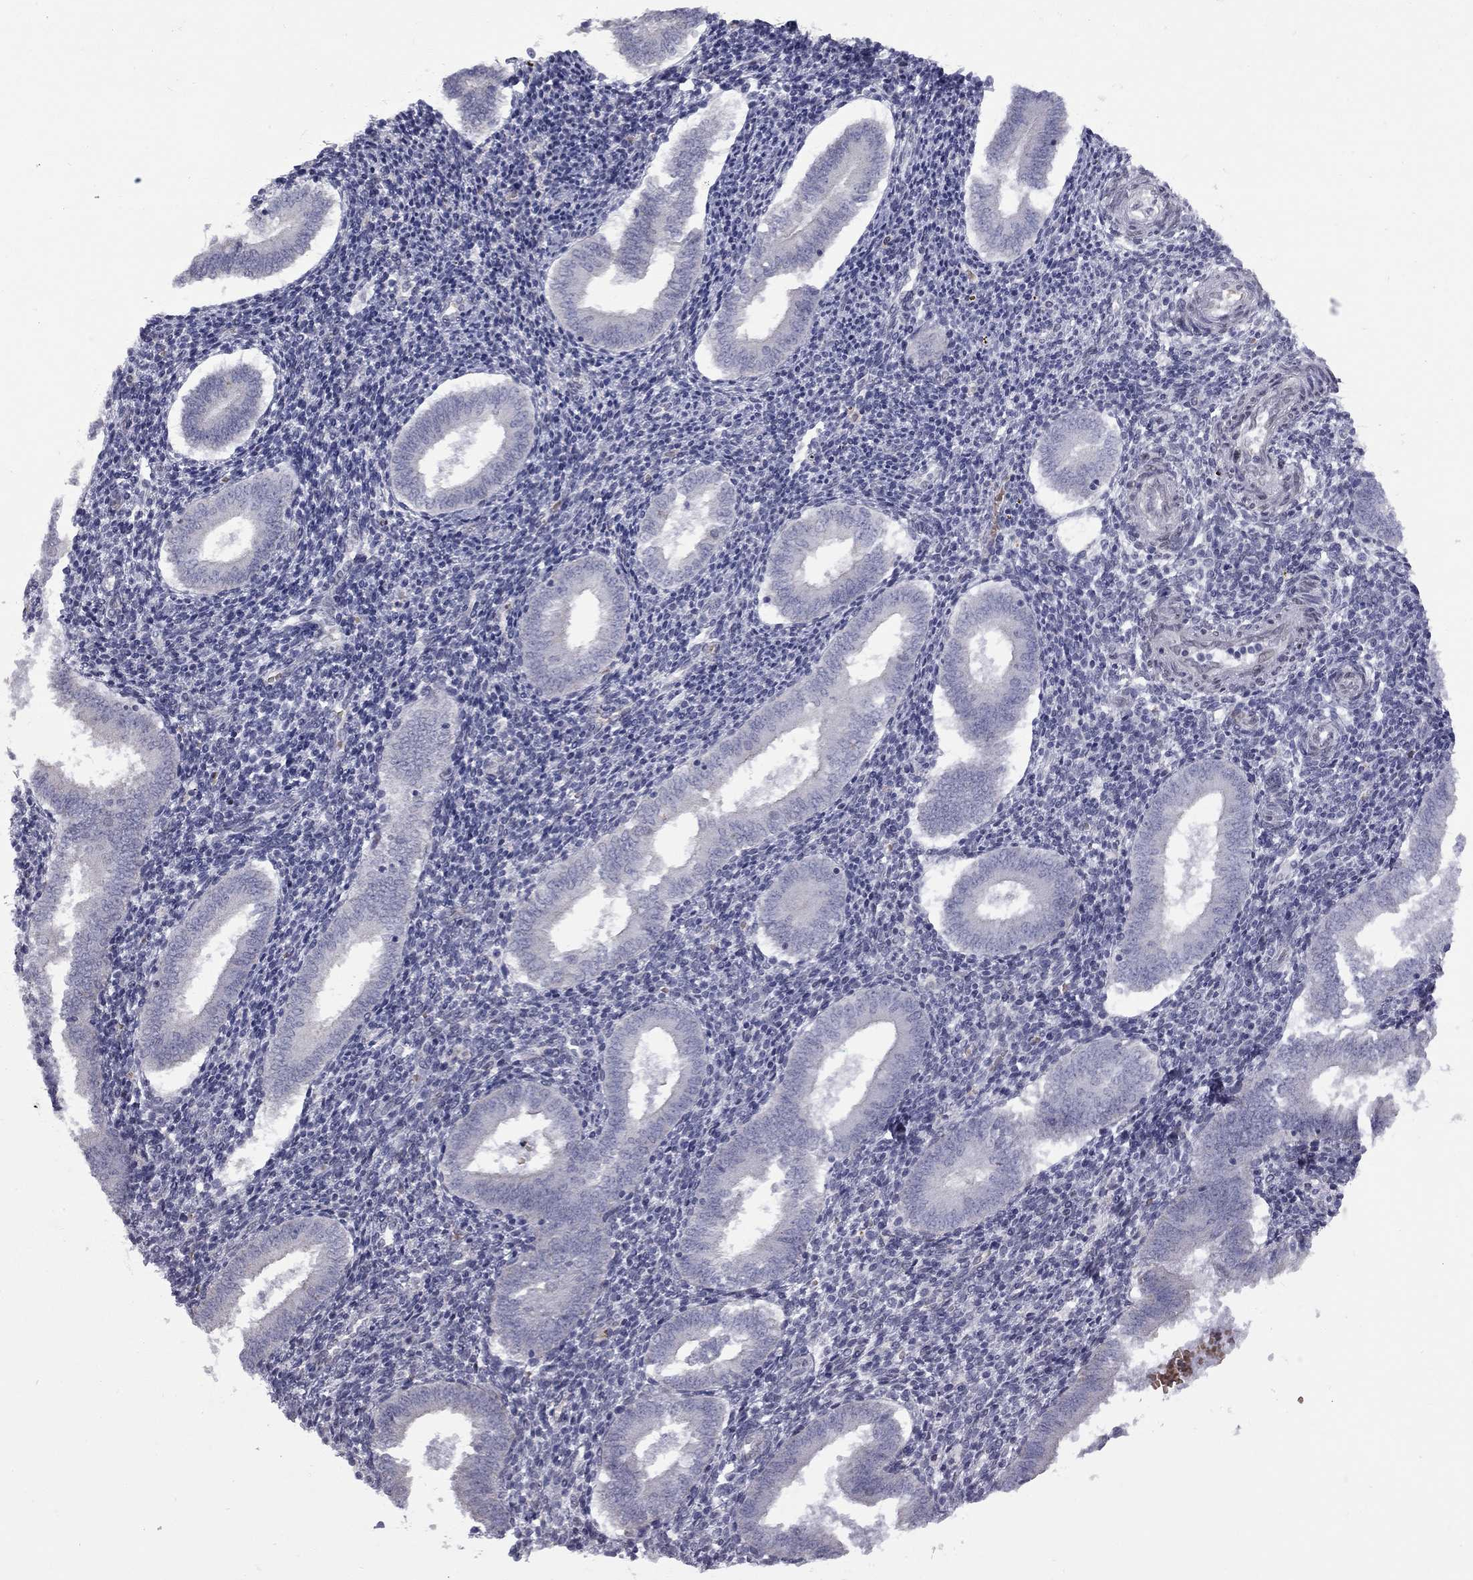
{"staining": {"intensity": "negative", "quantity": "none", "location": "none"}, "tissue": "endometrium", "cell_type": "Cells in endometrial stroma", "image_type": "normal", "snomed": [{"axis": "morphology", "description": "Normal tissue, NOS"}, {"axis": "topography", "description": "Endometrium"}], "caption": "Immunohistochemistry (IHC) micrograph of benign endometrium: human endometrium stained with DAB (3,3'-diaminobenzidine) shows no significant protein expression in cells in endometrial stroma.", "gene": "CLTCL1", "patient": {"sex": "female", "age": 25}}